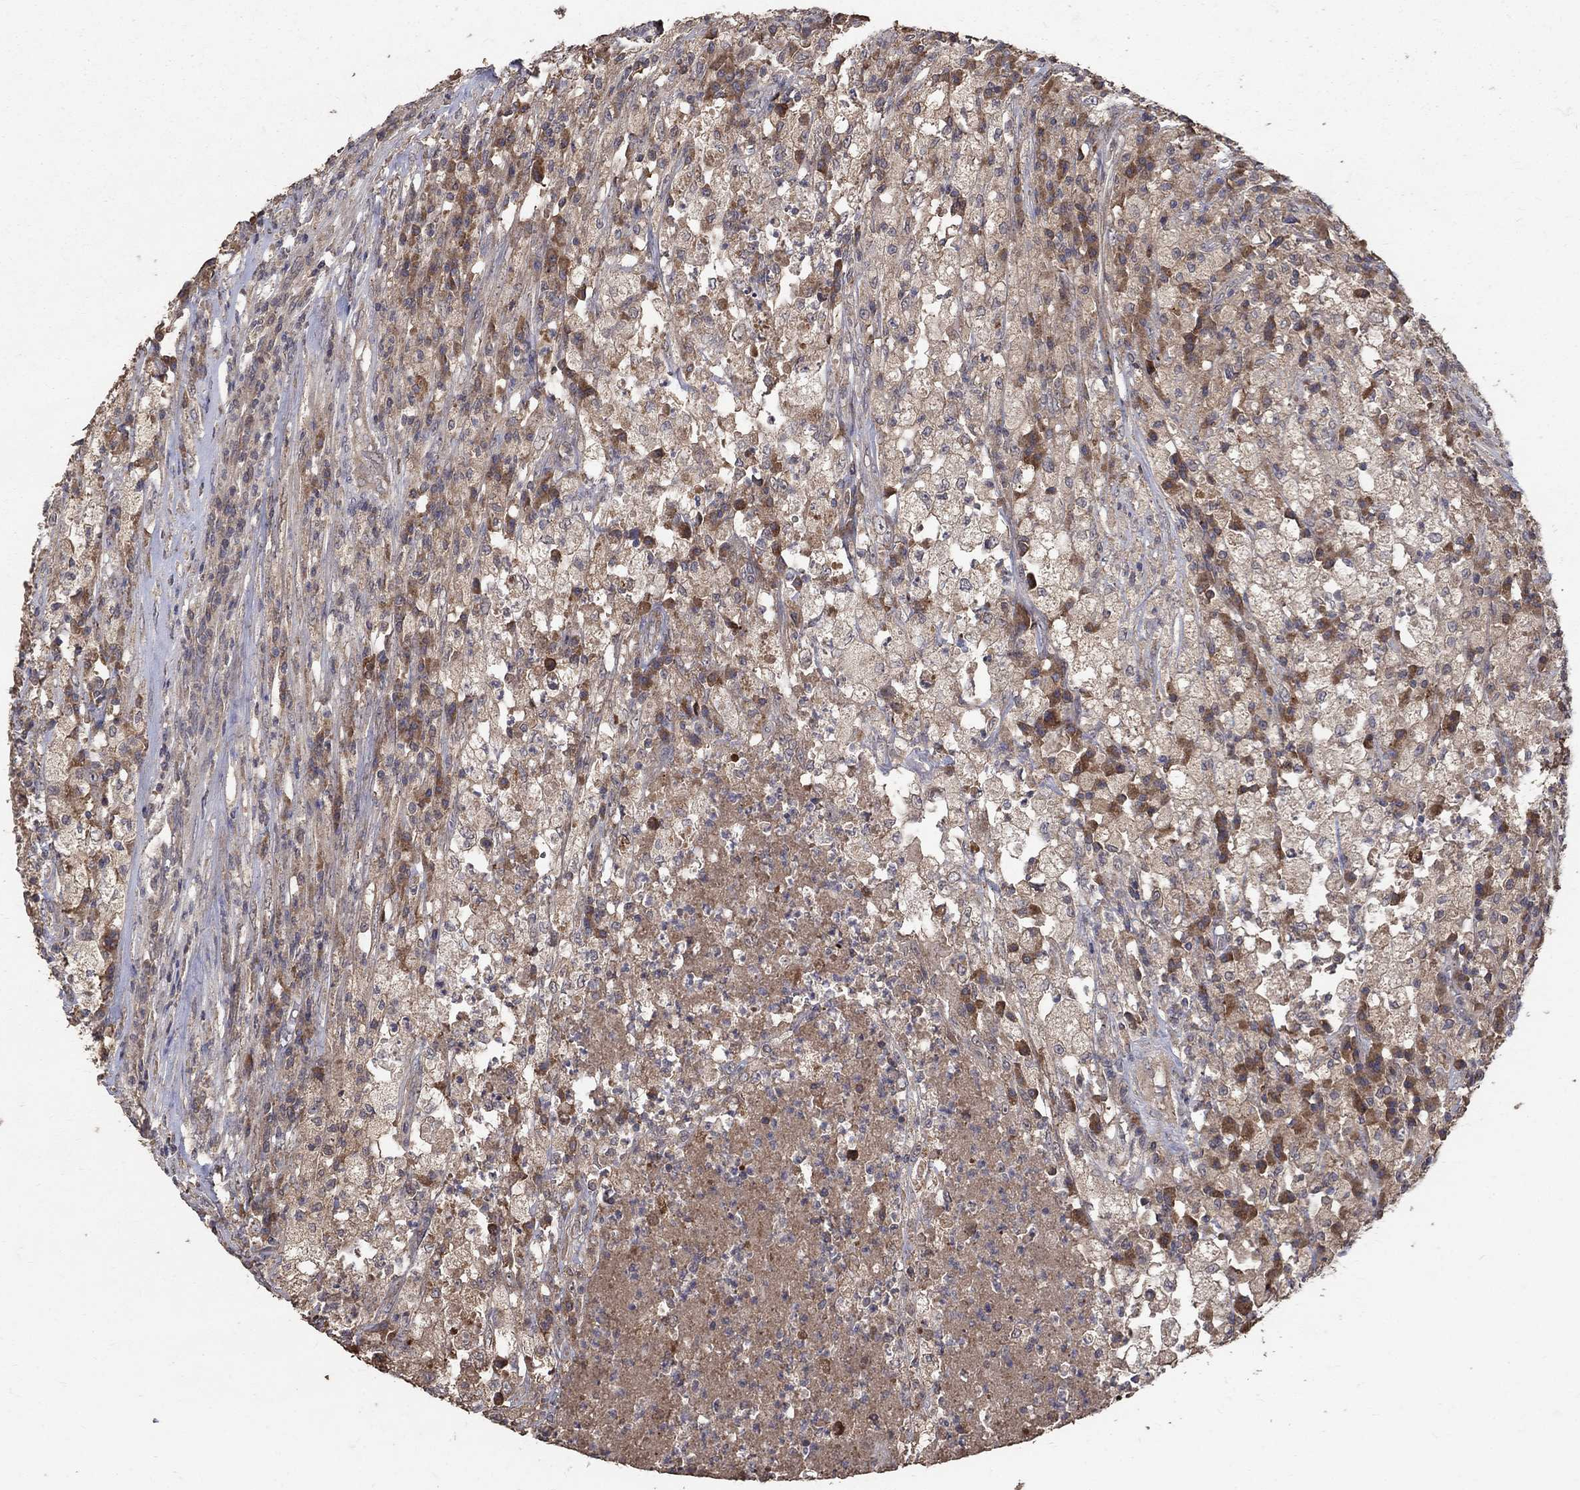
{"staining": {"intensity": "weak", "quantity": "25%-75%", "location": "cytoplasmic/membranous"}, "tissue": "testis cancer", "cell_type": "Tumor cells", "image_type": "cancer", "snomed": [{"axis": "morphology", "description": "Necrosis, NOS"}, {"axis": "morphology", "description": "Carcinoma, Embryonal, NOS"}, {"axis": "topography", "description": "Testis"}], "caption": "The micrograph demonstrates immunohistochemical staining of embryonal carcinoma (testis). There is weak cytoplasmic/membranous positivity is identified in about 25%-75% of tumor cells.", "gene": "C17orf75", "patient": {"sex": "male", "age": 19}}